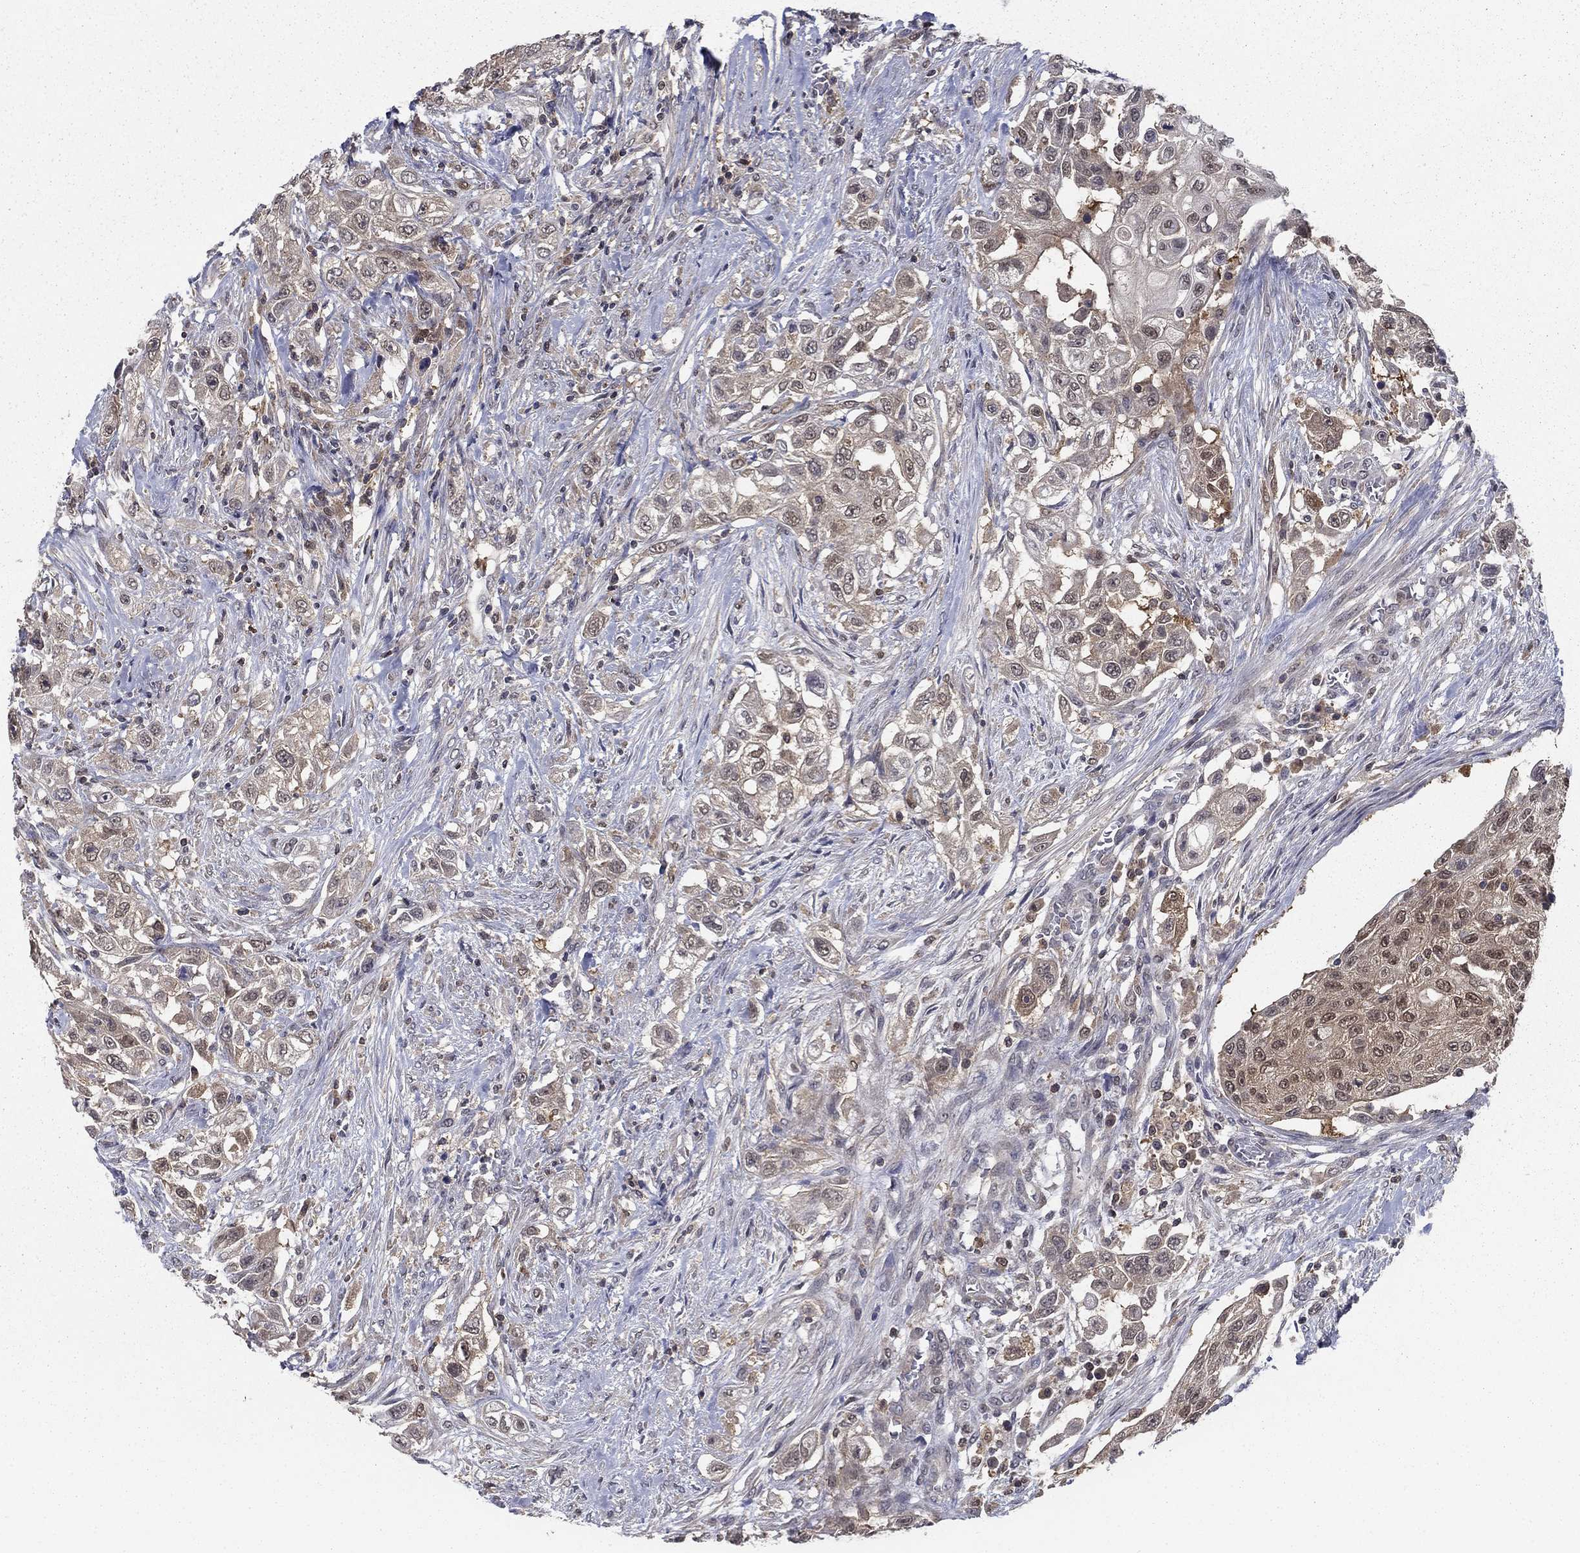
{"staining": {"intensity": "negative", "quantity": "none", "location": "none"}, "tissue": "urothelial cancer", "cell_type": "Tumor cells", "image_type": "cancer", "snomed": [{"axis": "morphology", "description": "Urothelial carcinoma, High grade"}, {"axis": "topography", "description": "Urinary bladder"}], "caption": "High-grade urothelial carcinoma stained for a protein using IHC demonstrates no expression tumor cells.", "gene": "NIT2", "patient": {"sex": "female", "age": 56}}